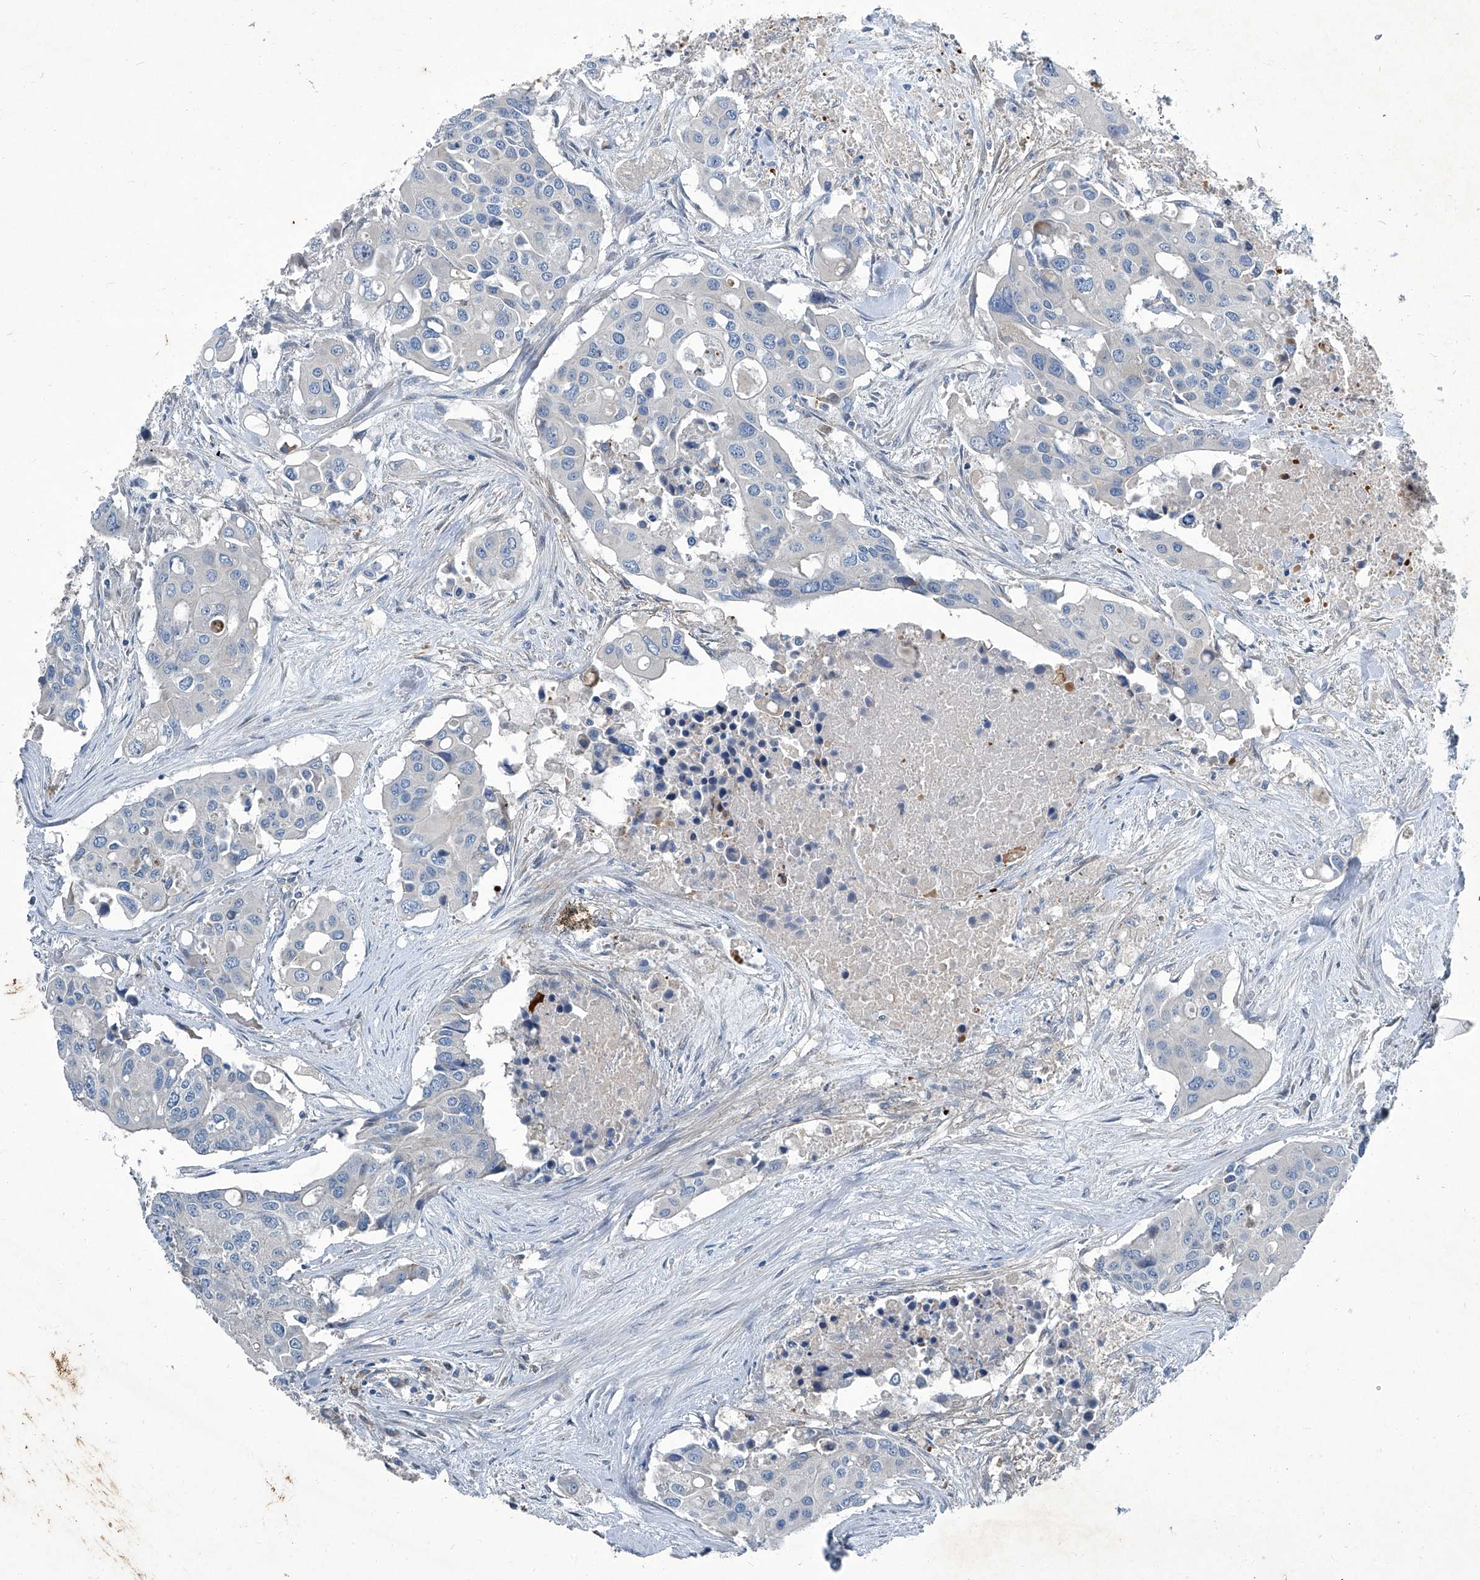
{"staining": {"intensity": "negative", "quantity": "none", "location": "none"}, "tissue": "colorectal cancer", "cell_type": "Tumor cells", "image_type": "cancer", "snomed": [{"axis": "morphology", "description": "Adenocarcinoma, NOS"}, {"axis": "topography", "description": "Colon"}], "caption": "Human colorectal cancer (adenocarcinoma) stained for a protein using immunohistochemistry (IHC) displays no positivity in tumor cells.", "gene": "SLC26A11", "patient": {"sex": "male", "age": 77}}